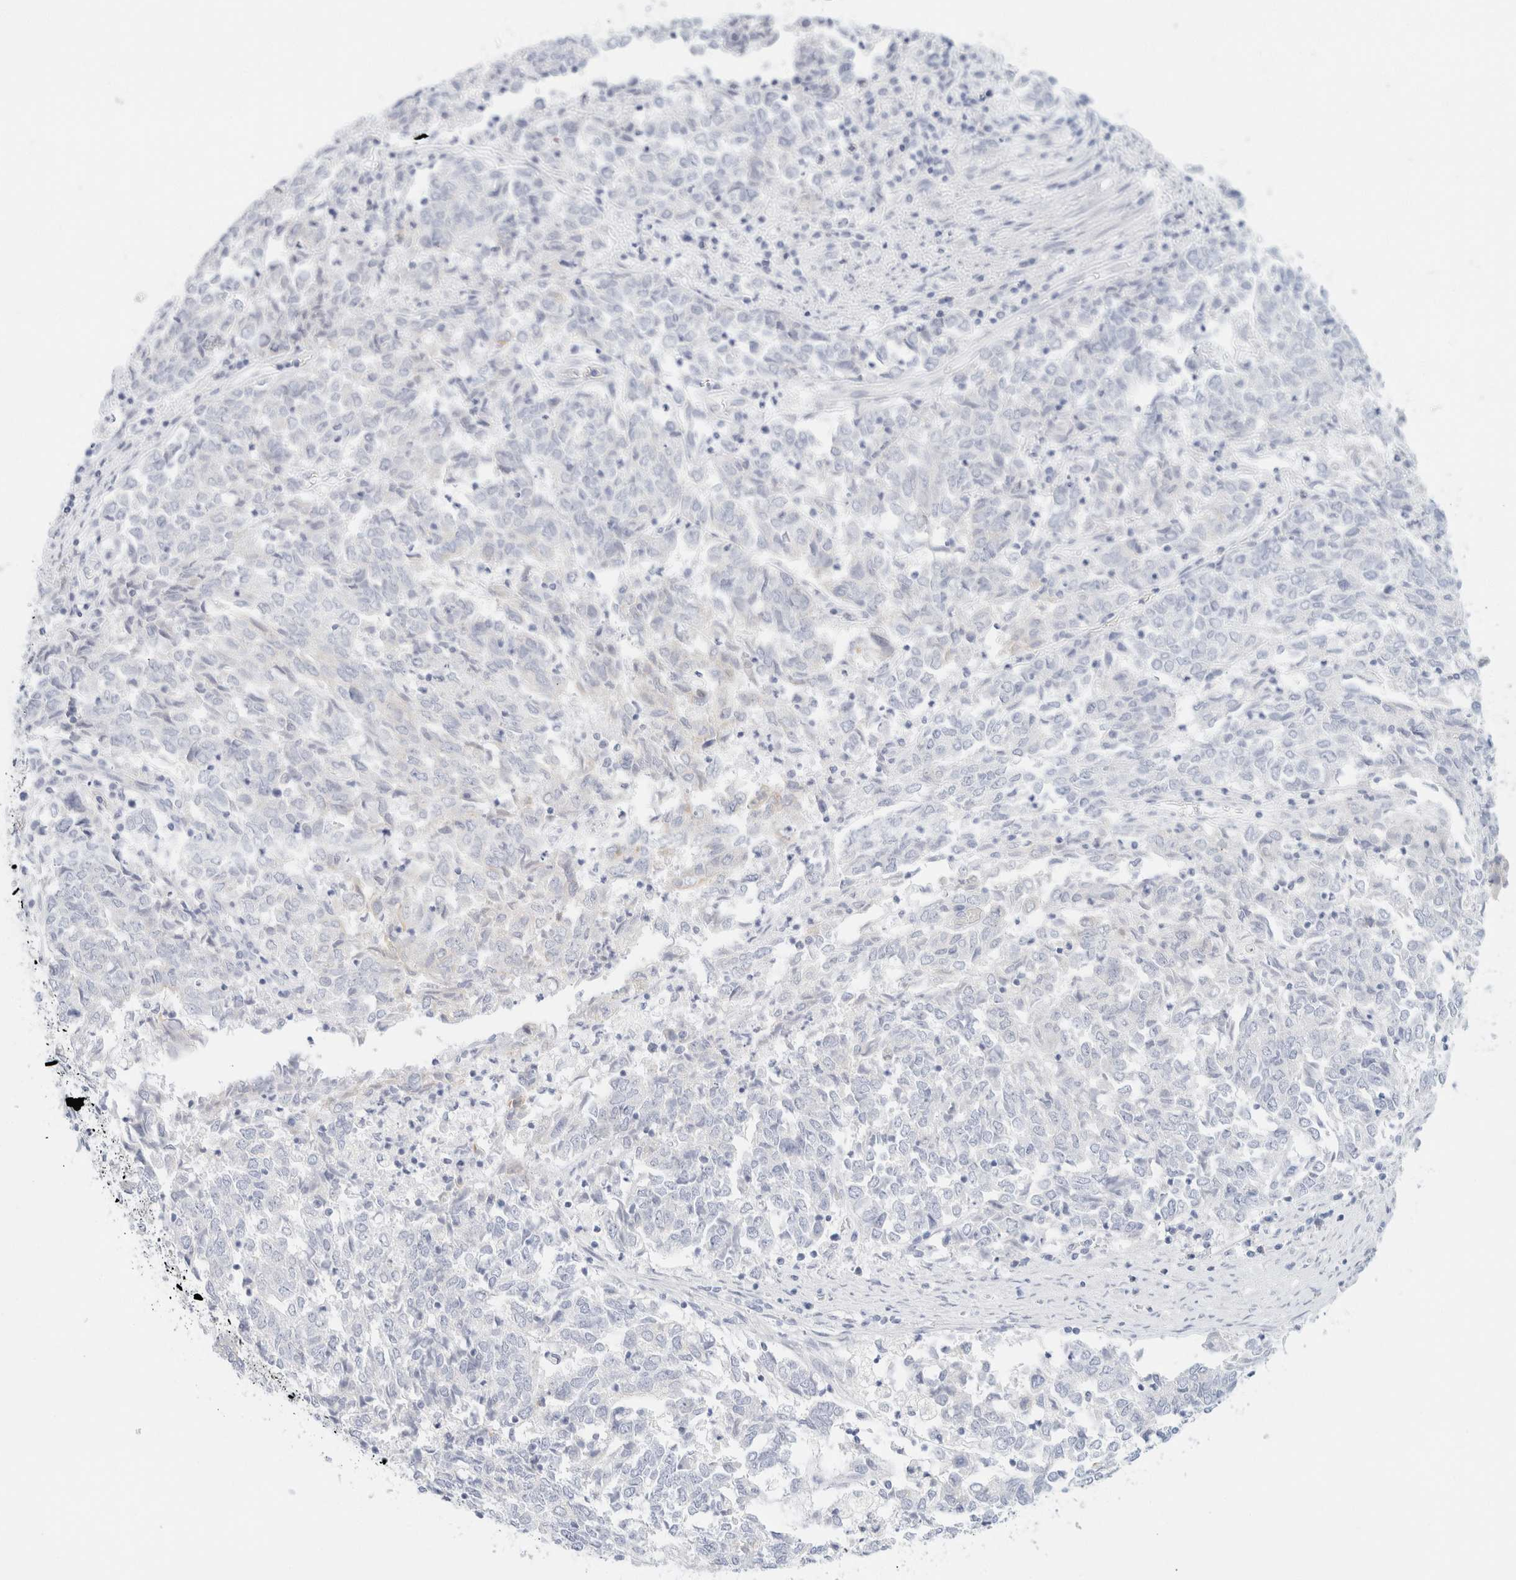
{"staining": {"intensity": "negative", "quantity": "none", "location": "none"}, "tissue": "endometrial cancer", "cell_type": "Tumor cells", "image_type": "cancer", "snomed": [{"axis": "morphology", "description": "Adenocarcinoma, NOS"}, {"axis": "topography", "description": "Endometrium"}], "caption": "Protein analysis of endometrial cancer reveals no significant staining in tumor cells. Nuclei are stained in blue.", "gene": "KRT20", "patient": {"sex": "female", "age": 80}}